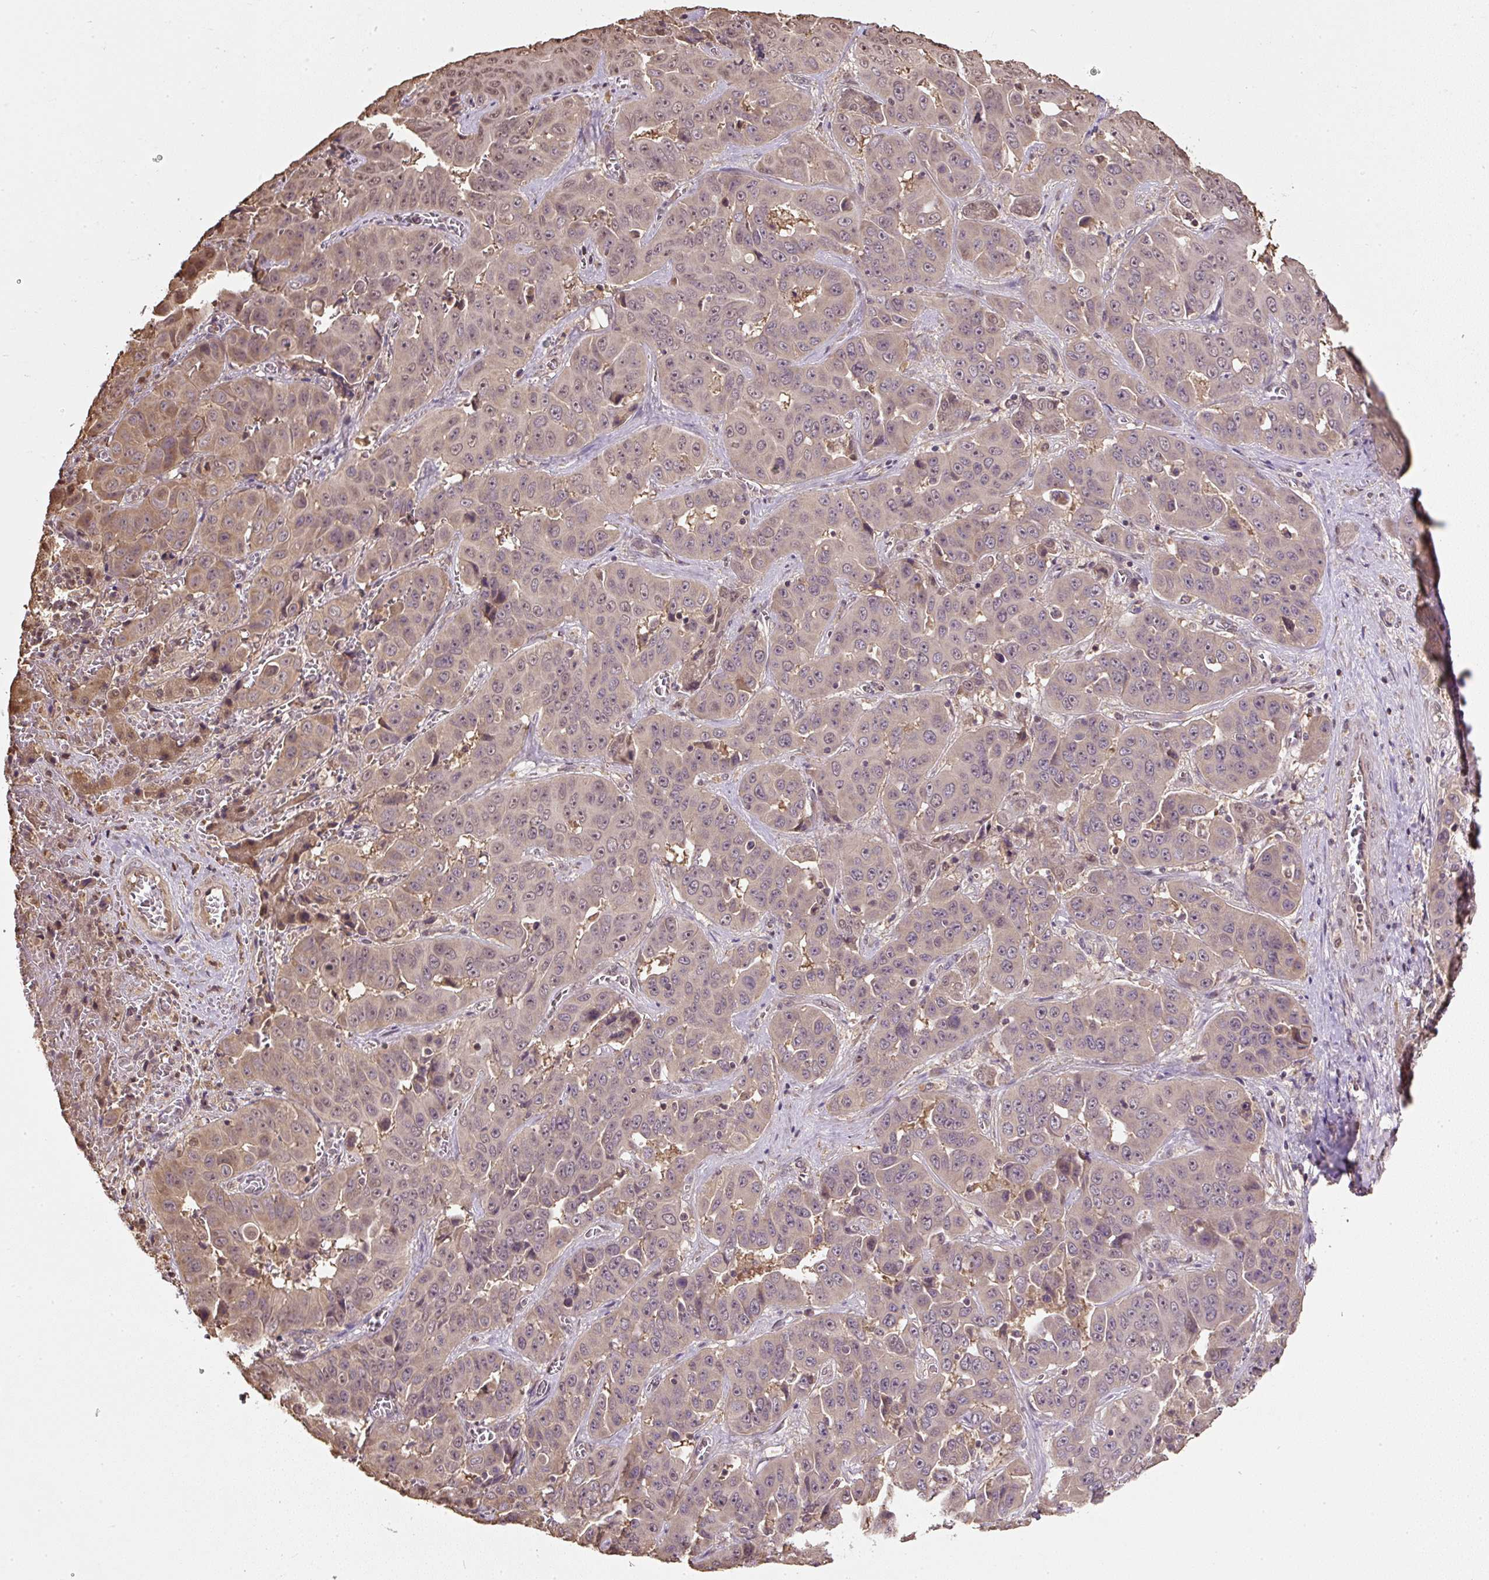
{"staining": {"intensity": "weak", "quantity": "25%-75%", "location": "cytoplasmic/membranous,nuclear"}, "tissue": "liver cancer", "cell_type": "Tumor cells", "image_type": "cancer", "snomed": [{"axis": "morphology", "description": "Cholangiocarcinoma"}, {"axis": "topography", "description": "Liver"}], "caption": "A photomicrograph of liver cancer stained for a protein exhibits weak cytoplasmic/membranous and nuclear brown staining in tumor cells.", "gene": "TMEM170B", "patient": {"sex": "female", "age": 52}}